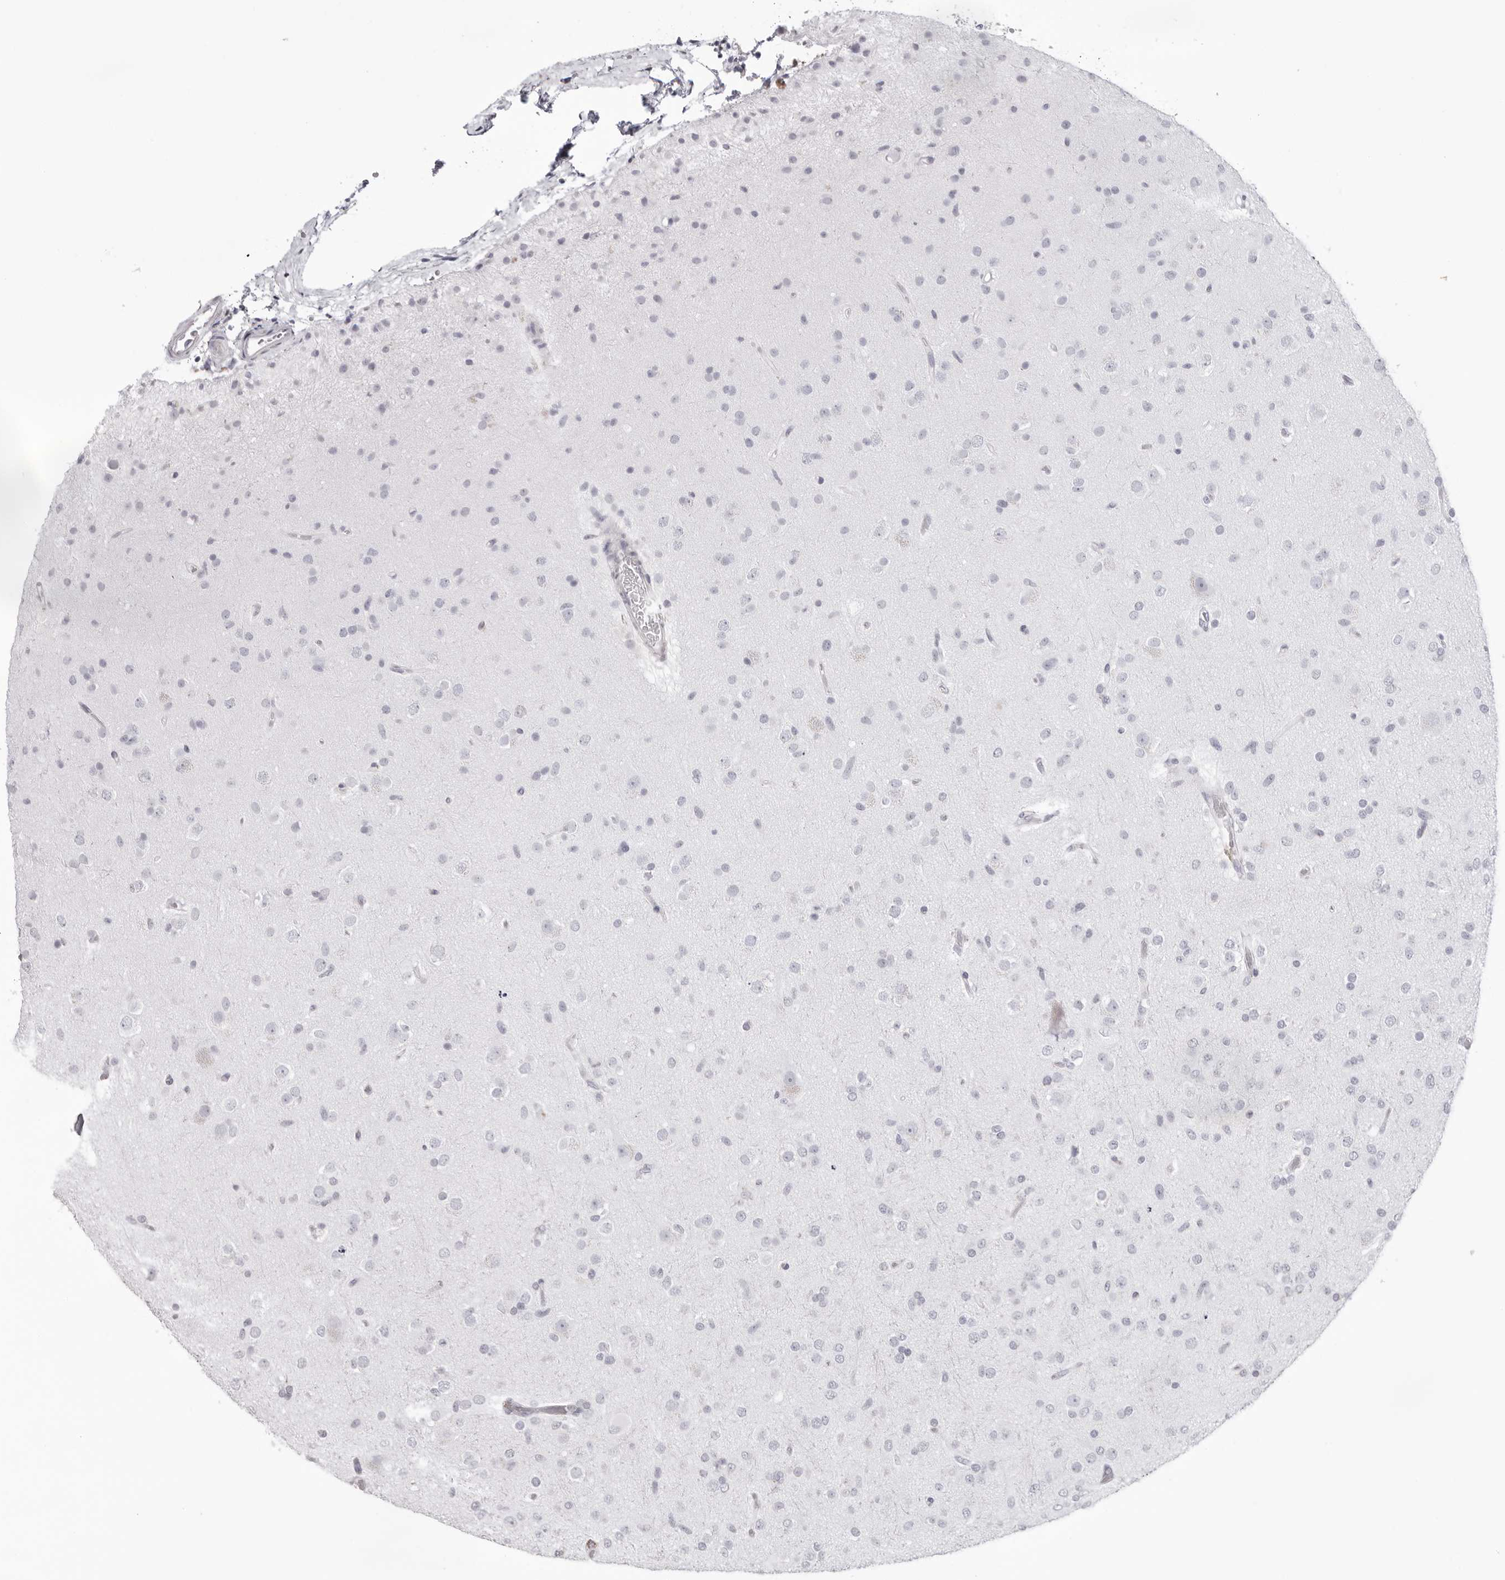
{"staining": {"intensity": "negative", "quantity": "none", "location": "none"}, "tissue": "glioma", "cell_type": "Tumor cells", "image_type": "cancer", "snomed": [{"axis": "morphology", "description": "Glioma, malignant, Low grade"}, {"axis": "topography", "description": "Brain"}], "caption": "A high-resolution photomicrograph shows IHC staining of low-grade glioma (malignant), which reveals no significant staining in tumor cells.", "gene": "INSL3", "patient": {"sex": "male", "age": 65}}